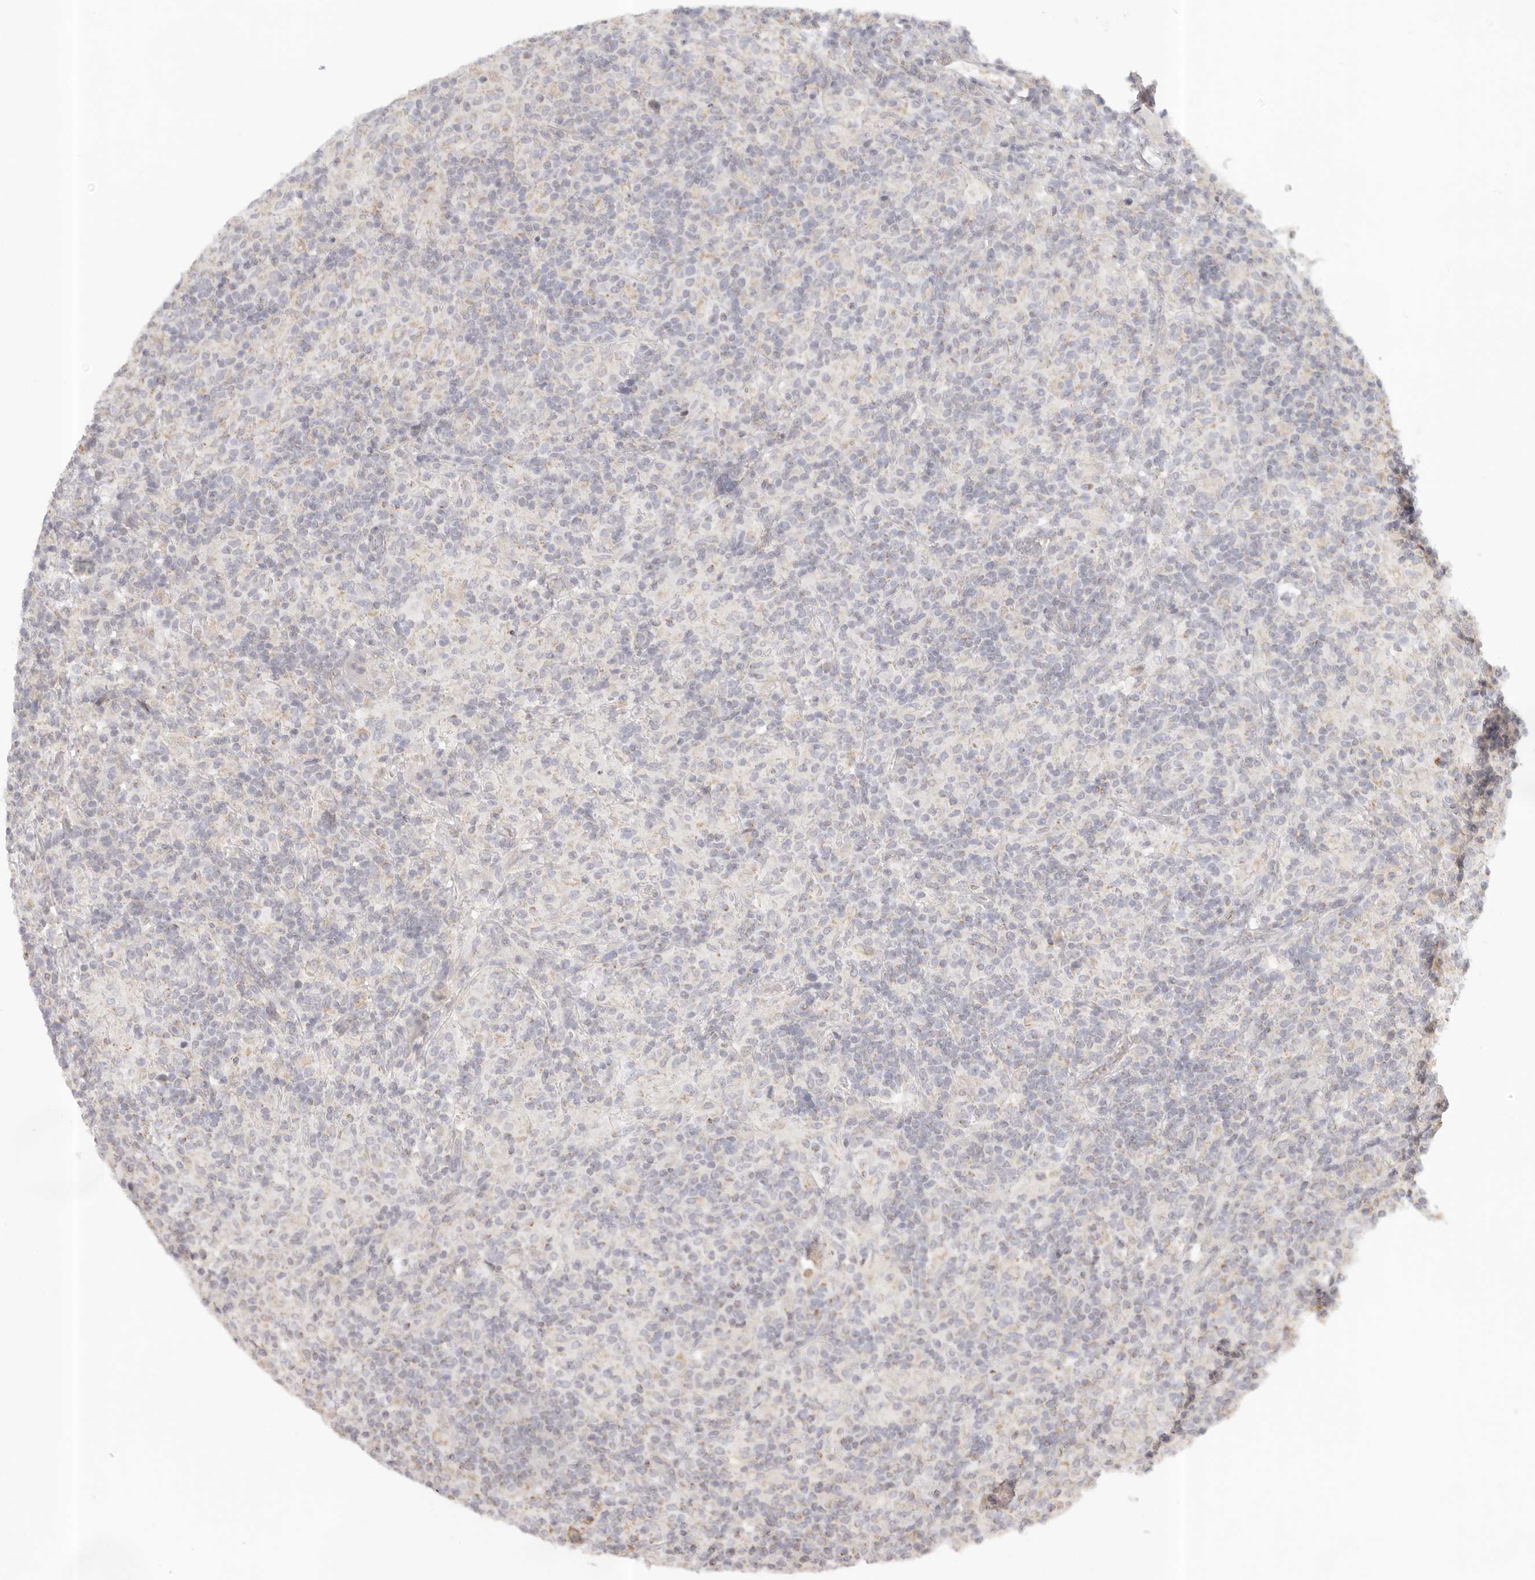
{"staining": {"intensity": "negative", "quantity": "none", "location": "none"}, "tissue": "lymphoma", "cell_type": "Tumor cells", "image_type": "cancer", "snomed": [{"axis": "morphology", "description": "Hodgkin's disease, NOS"}, {"axis": "topography", "description": "Lymph node"}], "caption": "Tumor cells show no significant positivity in lymphoma.", "gene": "KDF1", "patient": {"sex": "male", "age": 70}}